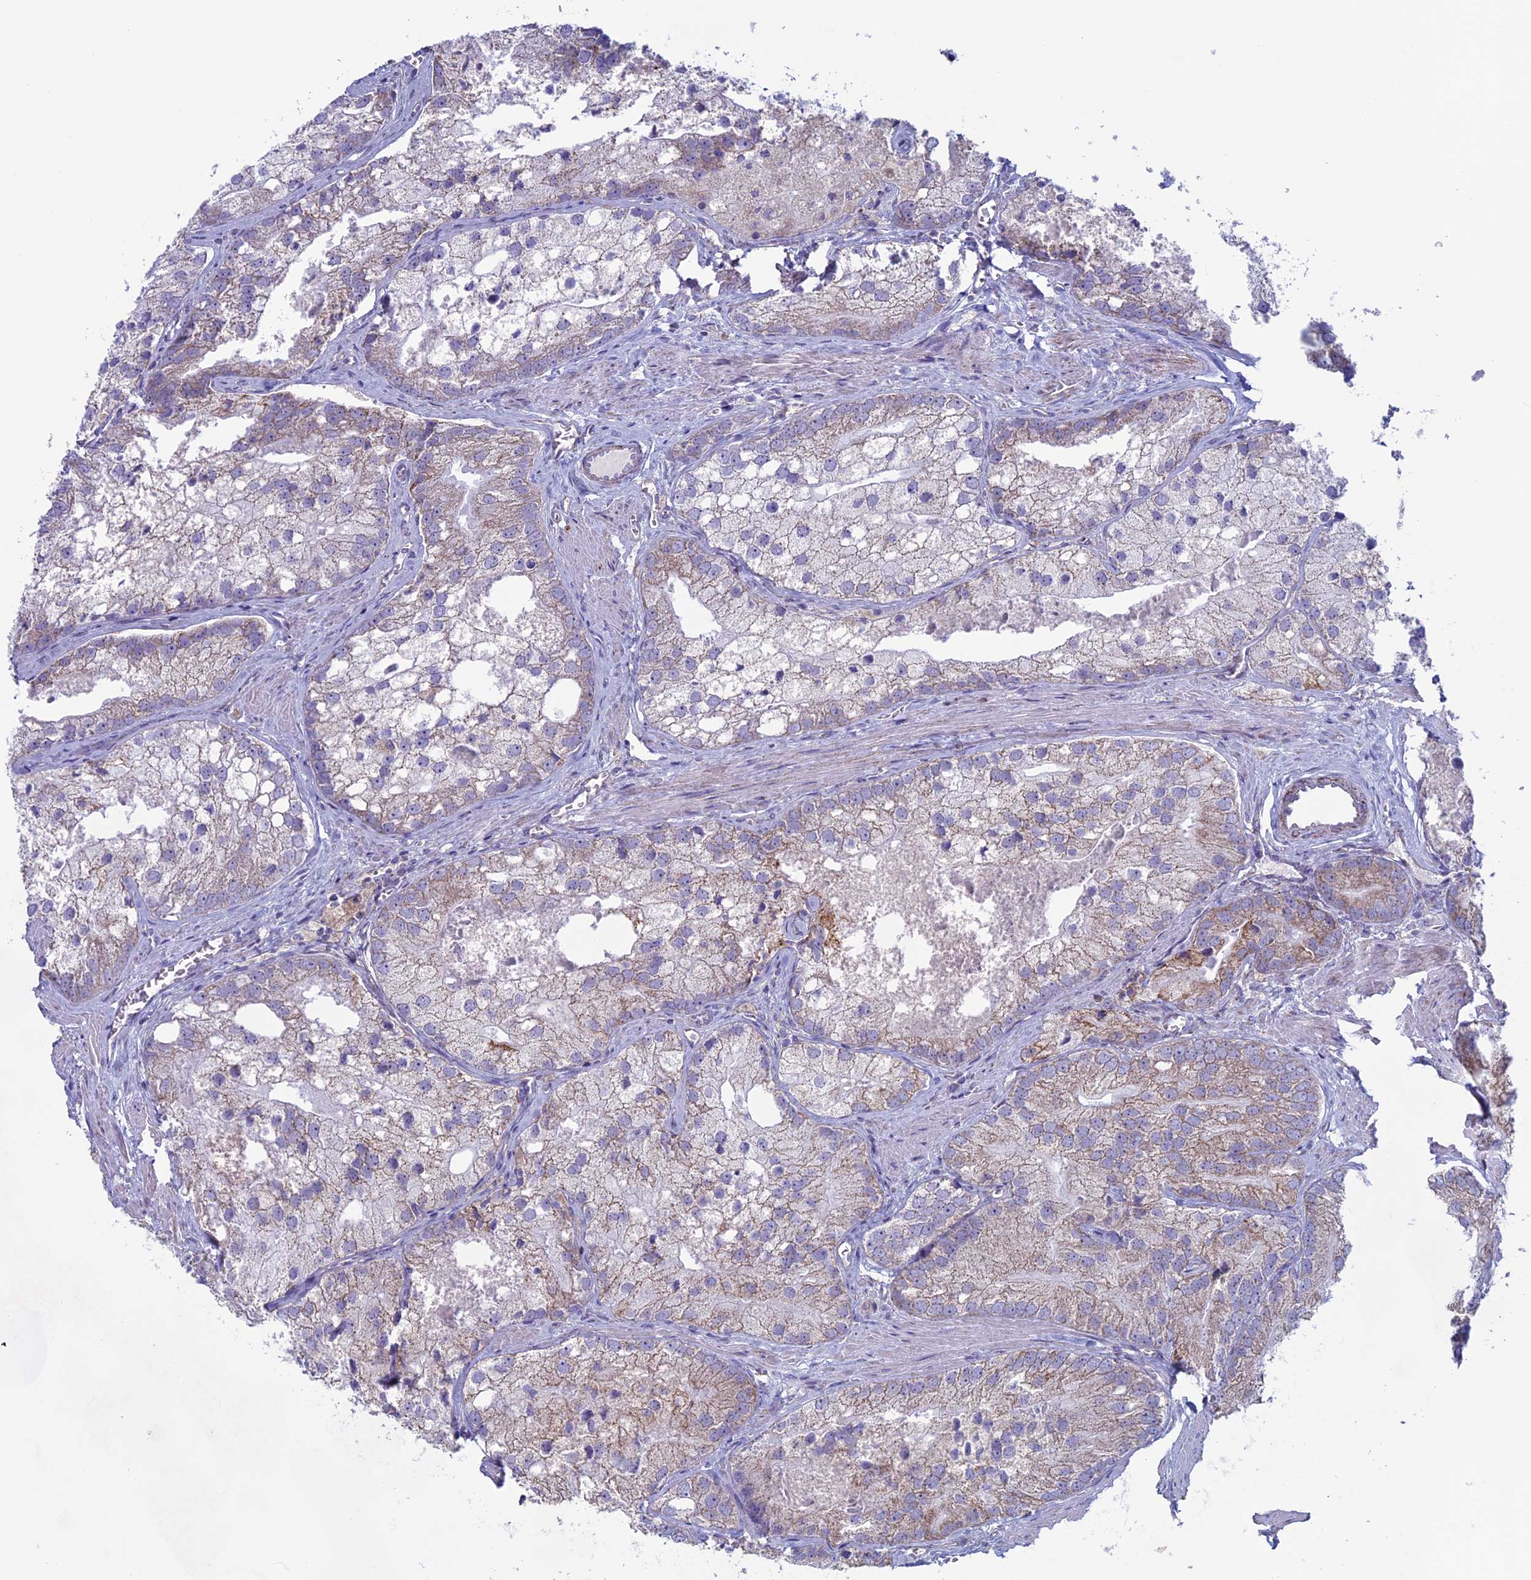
{"staining": {"intensity": "moderate", "quantity": ">75%", "location": "cytoplasmic/membranous"}, "tissue": "prostate cancer", "cell_type": "Tumor cells", "image_type": "cancer", "snomed": [{"axis": "morphology", "description": "Adenocarcinoma, Low grade"}, {"axis": "topography", "description": "Prostate"}], "caption": "Prostate cancer tissue shows moderate cytoplasmic/membranous positivity in about >75% of tumor cells The protein of interest is stained brown, and the nuclei are stained in blue (DAB (3,3'-diaminobenzidine) IHC with brightfield microscopy, high magnification).", "gene": "MFSD12", "patient": {"sex": "male", "age": 69}}